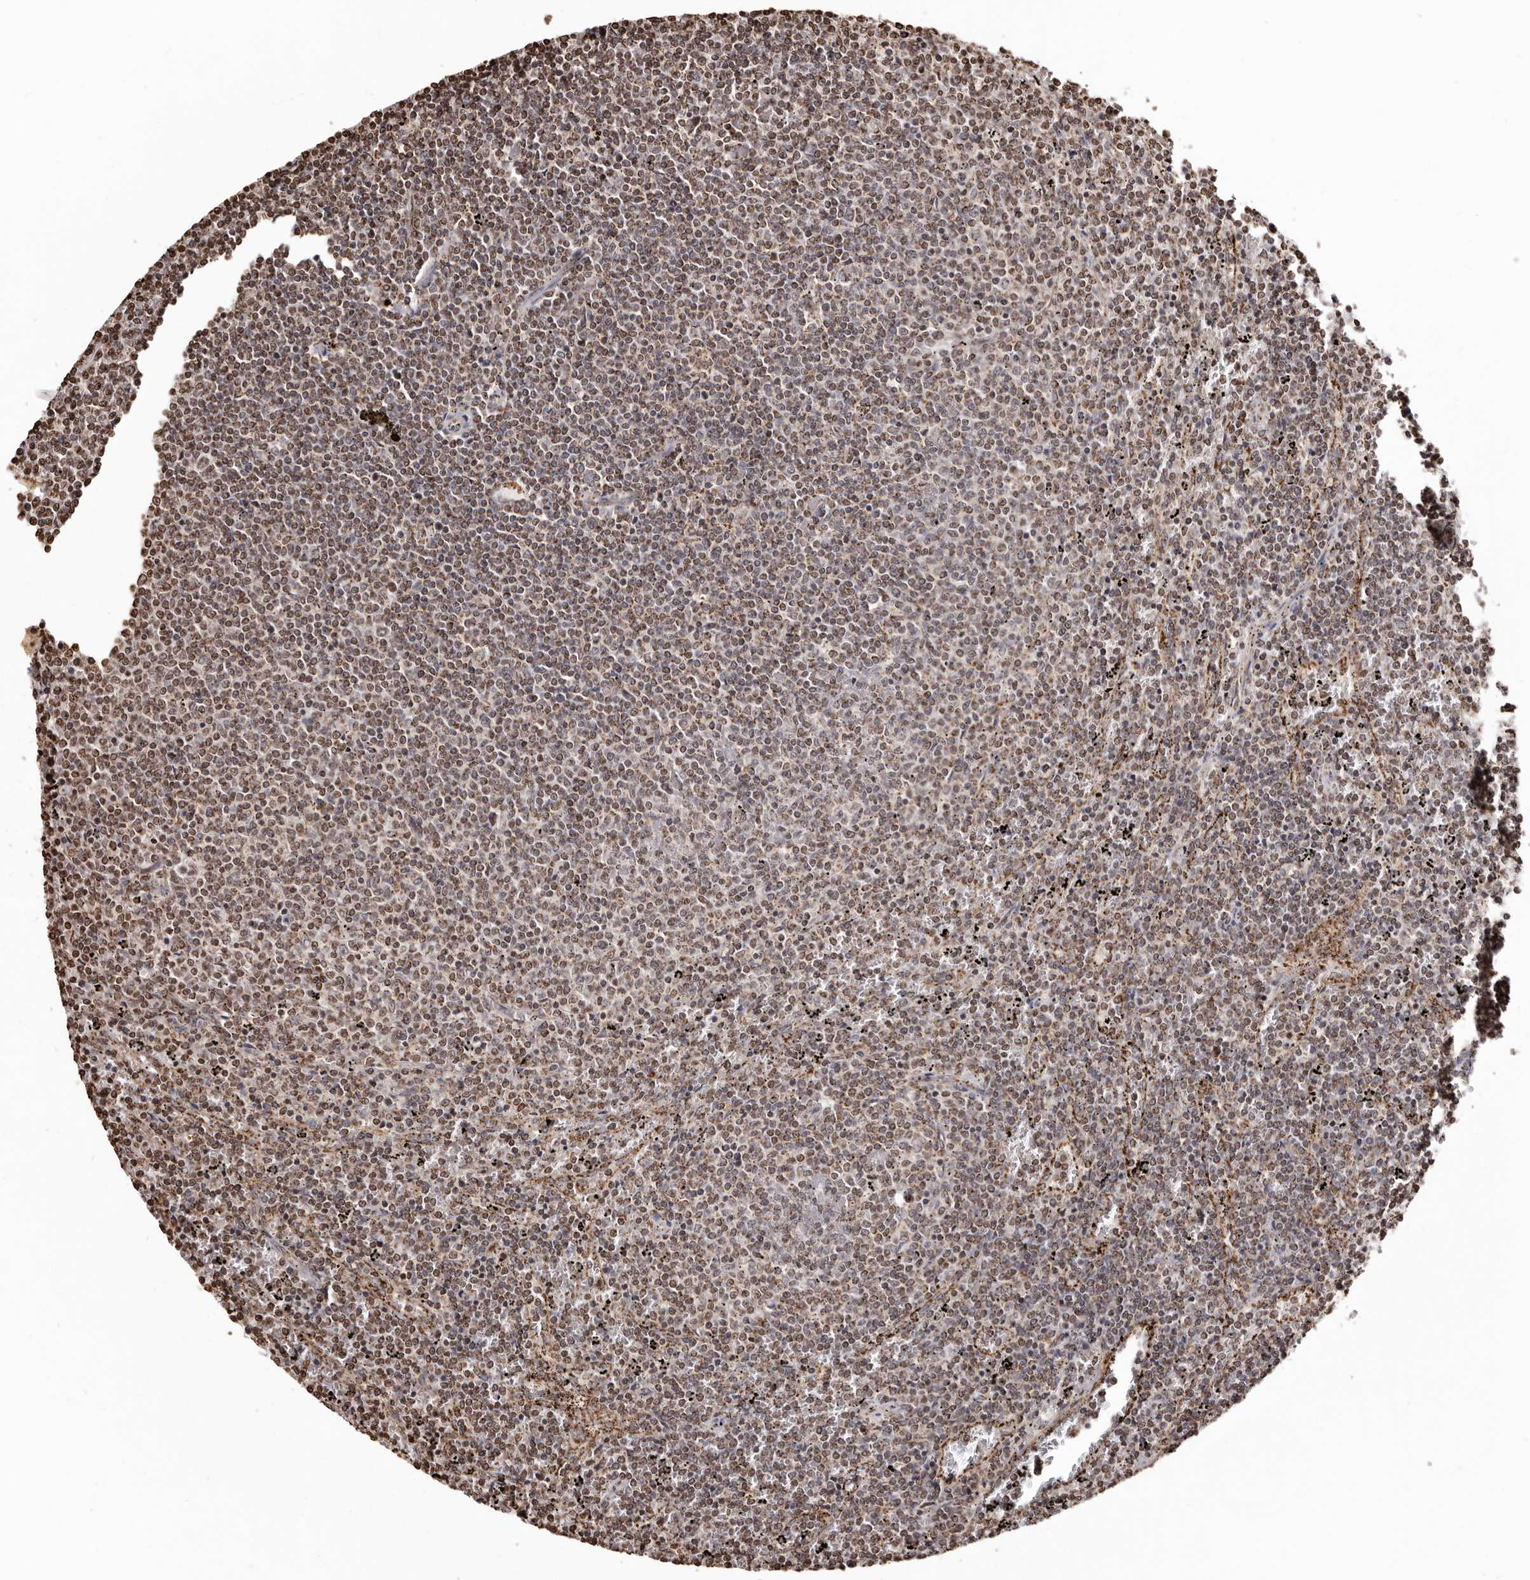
{"staining": {"intensity": "weak", "quantity": ">75%", "location": "nuclear"}, "tissue": "lymphoma", "cell_type": "Tumor cells", "image_type": "cancer", "snomed": [{"axis": "morphology", "description": "Malignant lymphoma, non-Hodgkin's type, Low grade"}, {"axis": "topography", "description": "Spleen"}], "caption": "A low amount of weak nuclear positivity is identified in about >75% of tumor cells in lymphoma tissue. The protein of interest is shown in brown color, while the nuclei are stained blue.", "gene": "CCDC190", "patient": {"sex": "female", "age": 50}}